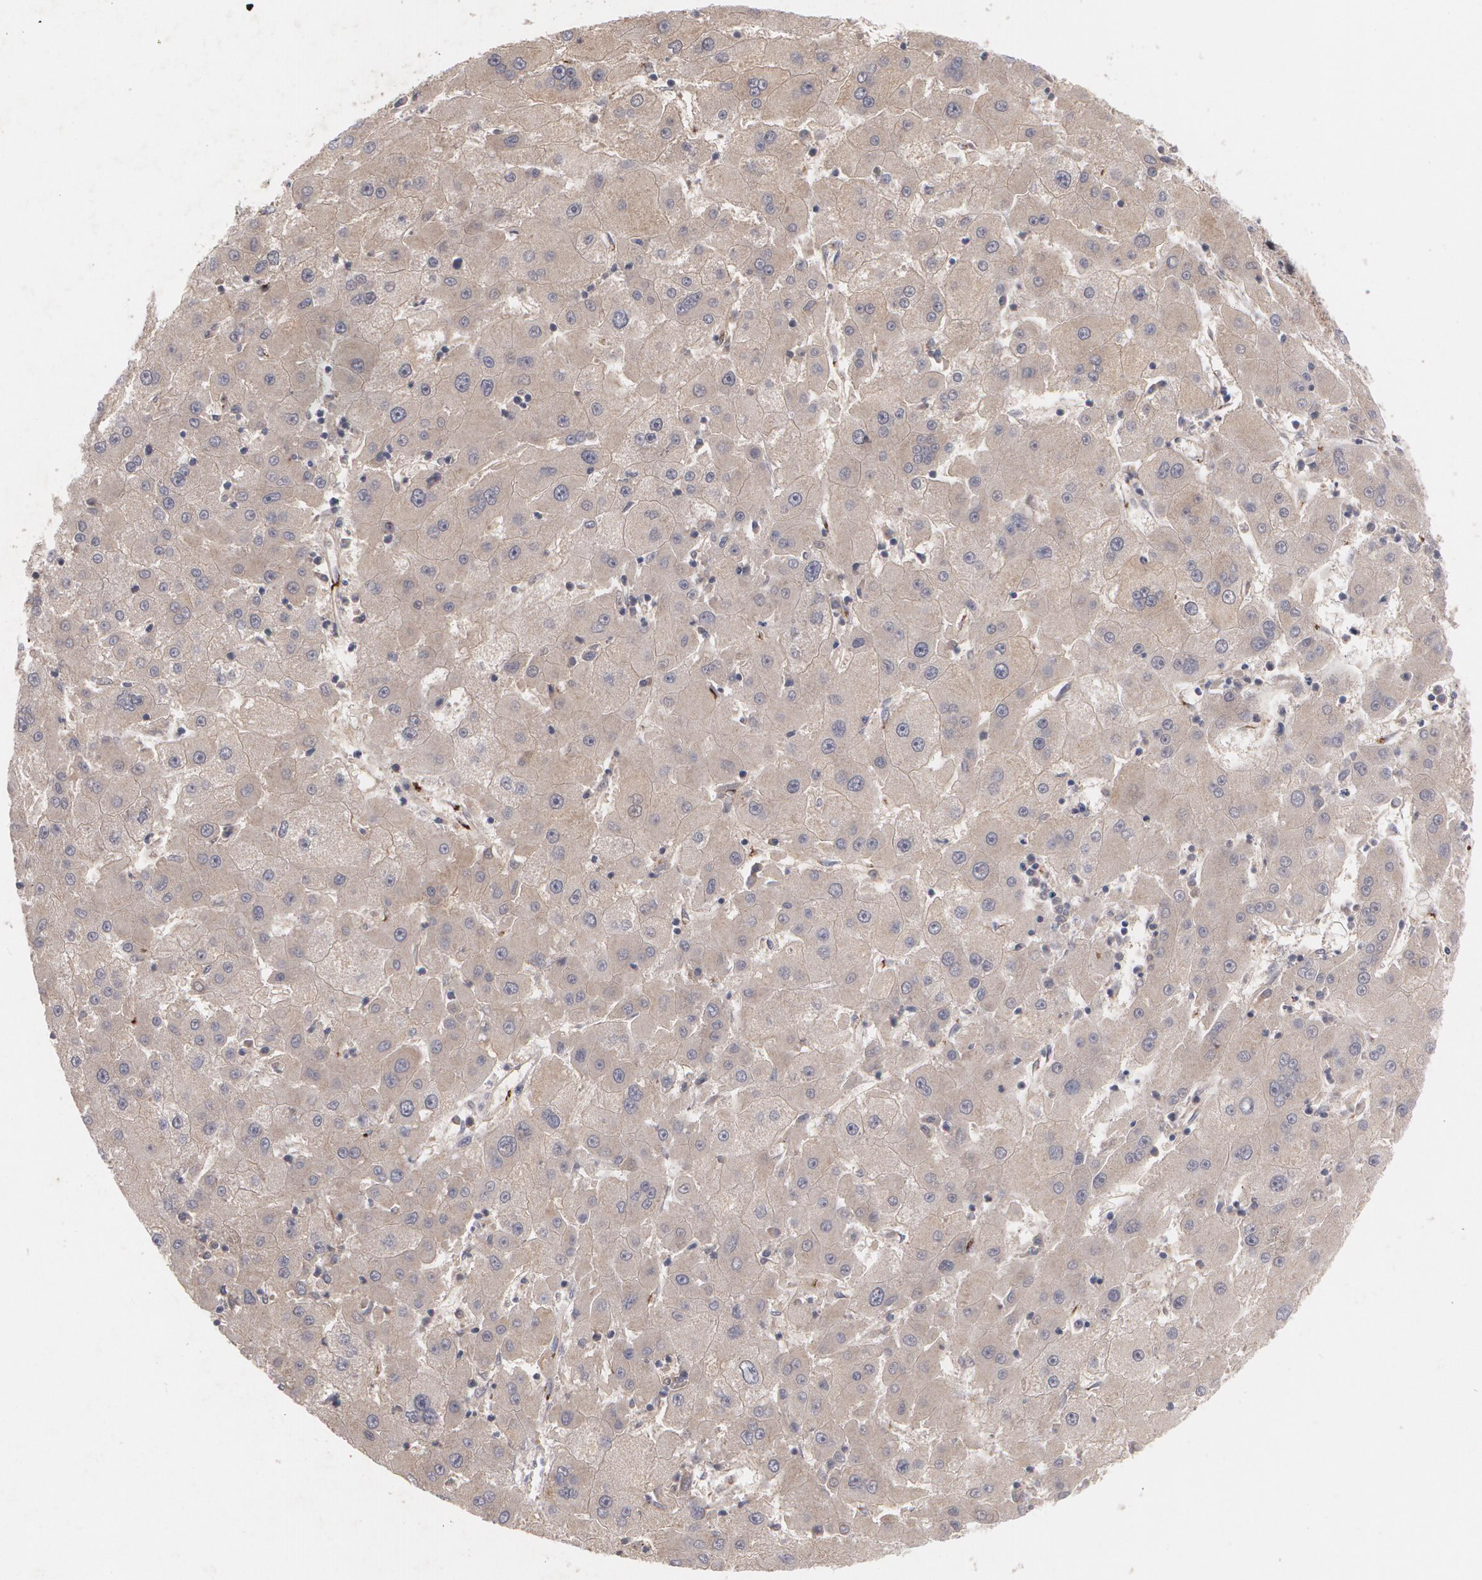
{"staining": {"intensity": "negative", "quantity": "none", "location": "none"}, "tissue": "liver cancer", "cell_type": "Tumor cells", "image_type": "cancer", "snomed": [{"axis": "morphology", "description": "Carcinoma, Hepatocellular, NOS"}, {"axis": "topography", "description": "Liver"}], "caption": "Tumor cells are negative for protein expression in human liver cancer.", "gene": "HTT", "patient": {"sex": "male", "age": 72}}